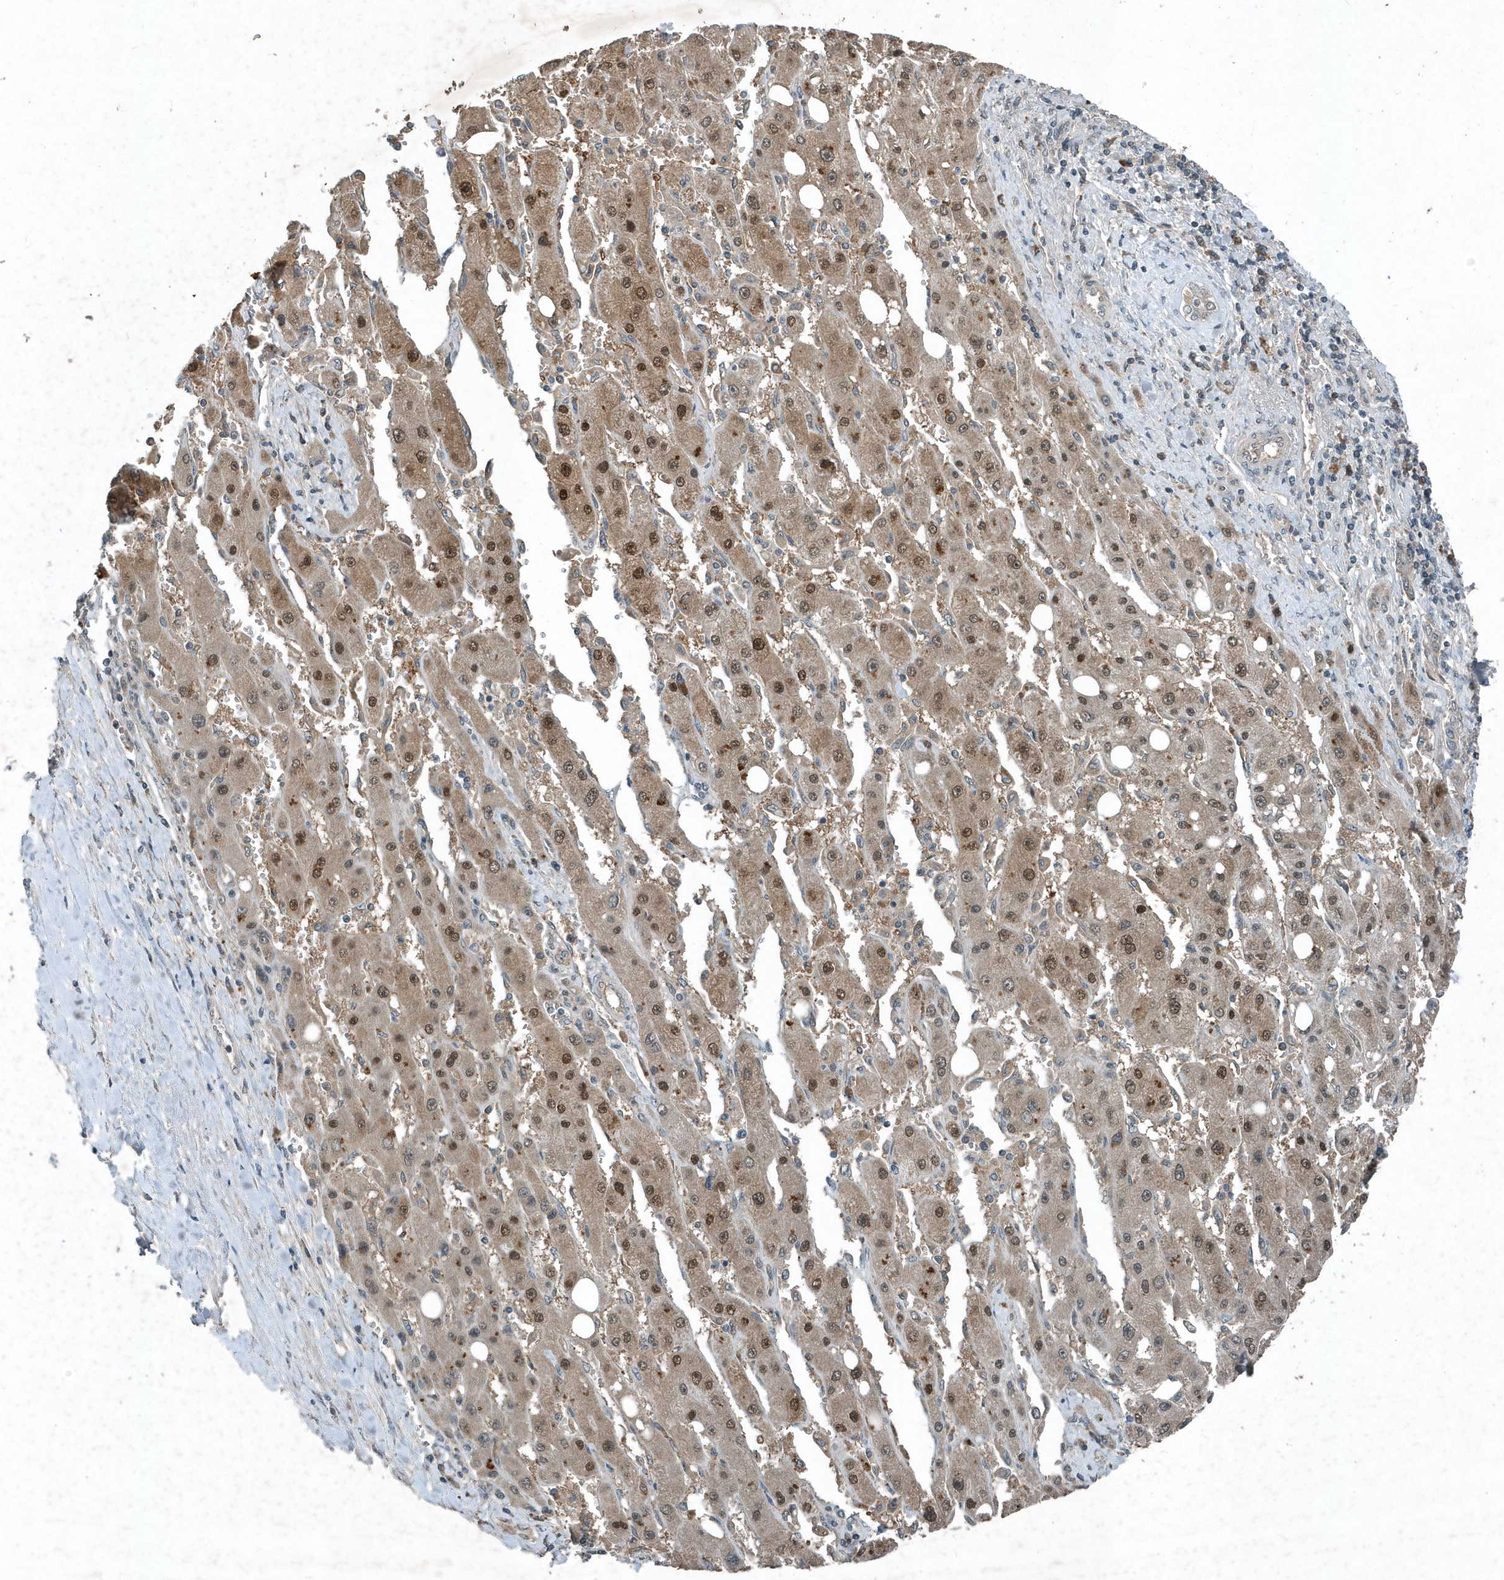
{"staining": {"intensity": "moderate", "quantity": ">75%", "location": "cytoplasmic/membranous,nuclear"}, "tissue": "liver cancer", "cell_type": "Tumor cells", "image_type": "cancer", "snomed": [{"axis": "morphology", "description": "Carcinoma, Hepatocellular, NOS"}, {"axis": "topography", "description": "Liver"}], "caption": "Tumor cells demonstrate moderate cytoplasmic/membranous and nuclear expression in about >75% of cells in liver cancer (hepatocellular carcinoma).", "gene": "SCFD2", "patient": {"sex": "female", "age": 73}}